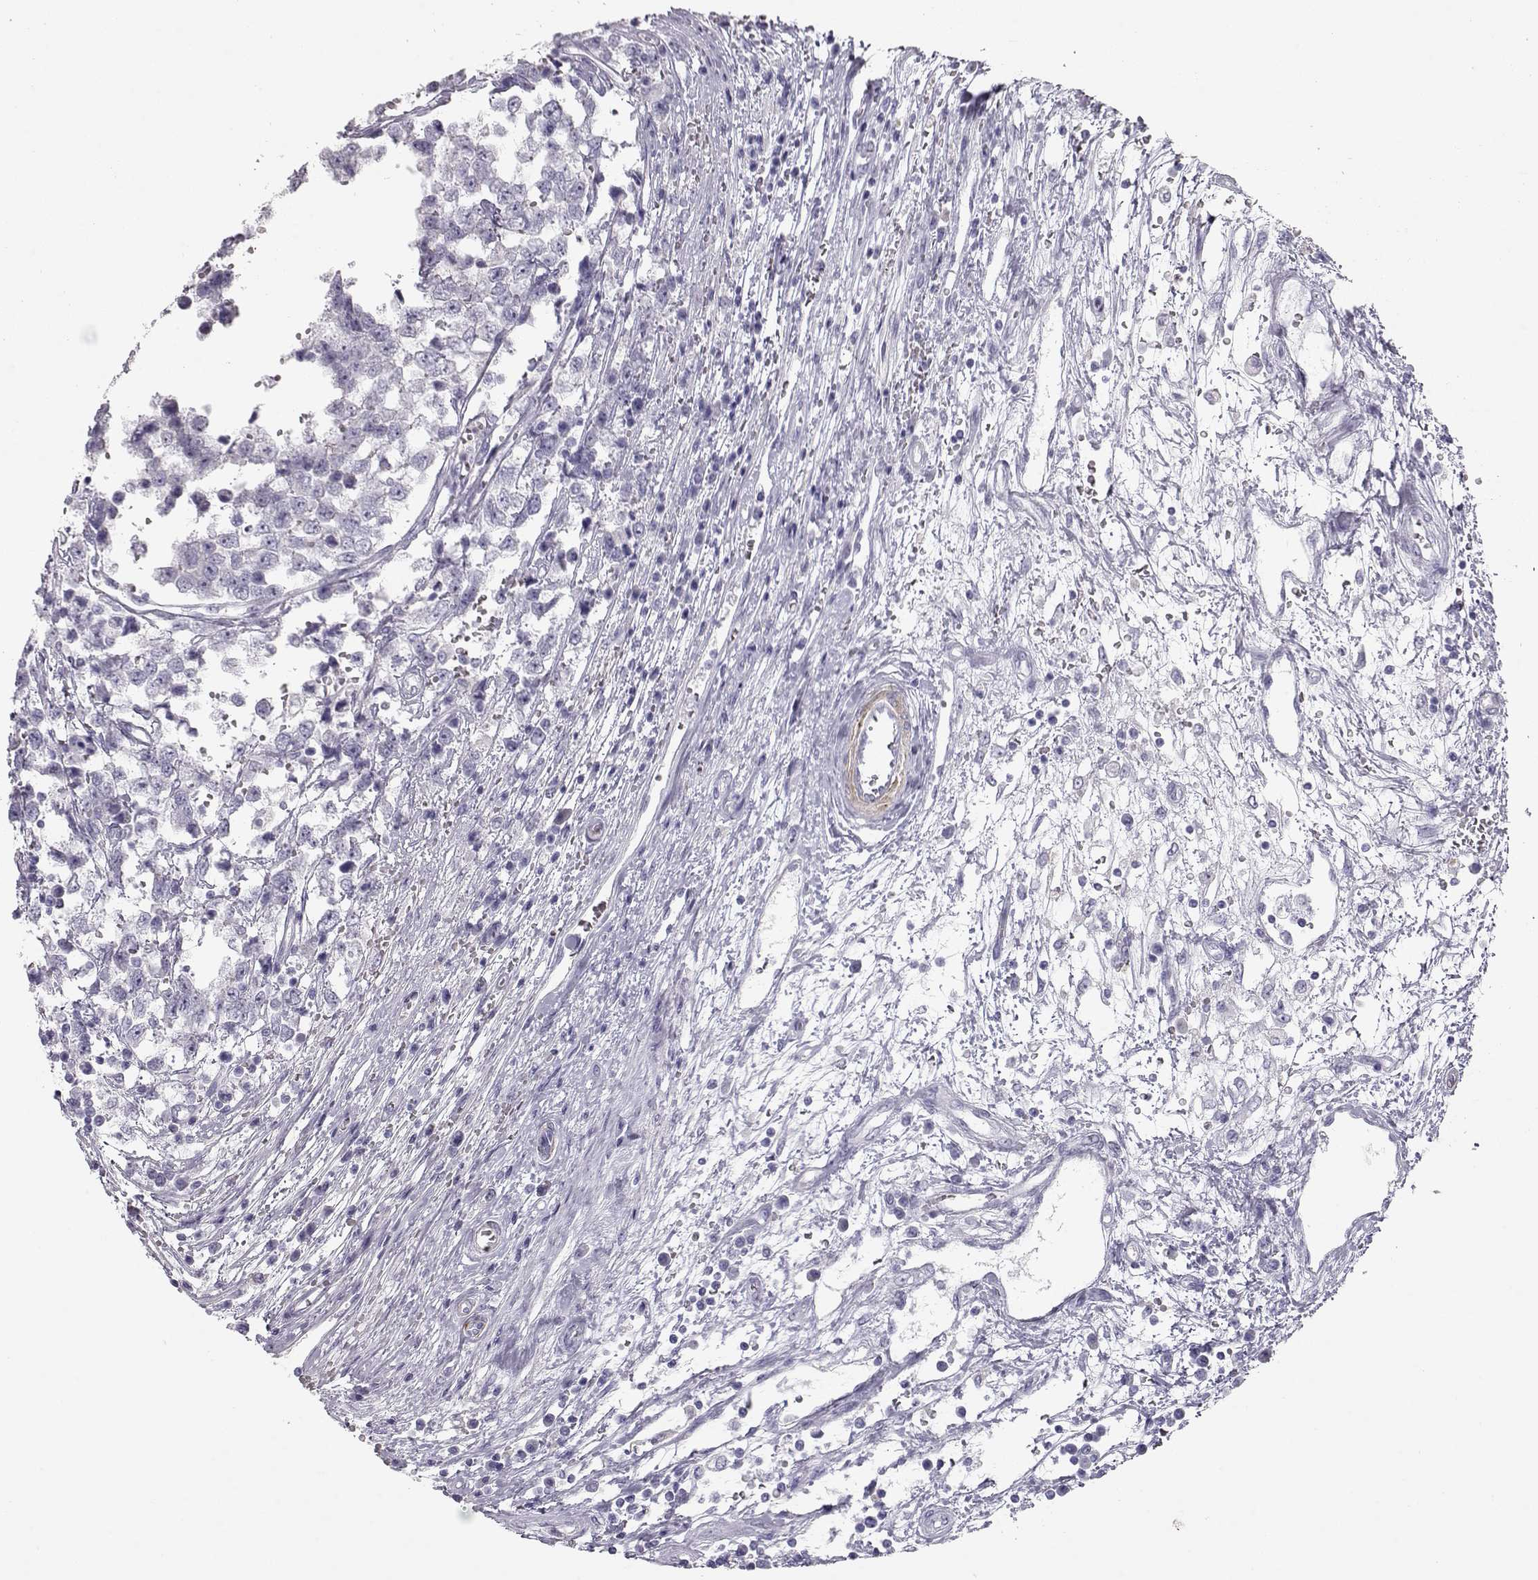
{"staining": {"intensity": "negative", "quantity": "none", "location": "none"}, "tissue": "testis cancer", "cell_type": "Tumor cells", "image_type": "cancer", "snomed": [{"axis": "morphology", "description": "Normal tissue, NOS"}, {"axis": "morphology", "description": "Seminoma, NOS"}, {"axis": "topography", "description": "Testis"}, {"axis": "topography", "description": "Epididymis"}], "caption": "High magnification brightfield microscopy of testis cancer stained with DAB (brown) and counterstained with hematoxylin (blue): tumor cells show no significant expression.", "gene": "SLITRK3", "patient": {"sex": "male", "age": 34}}